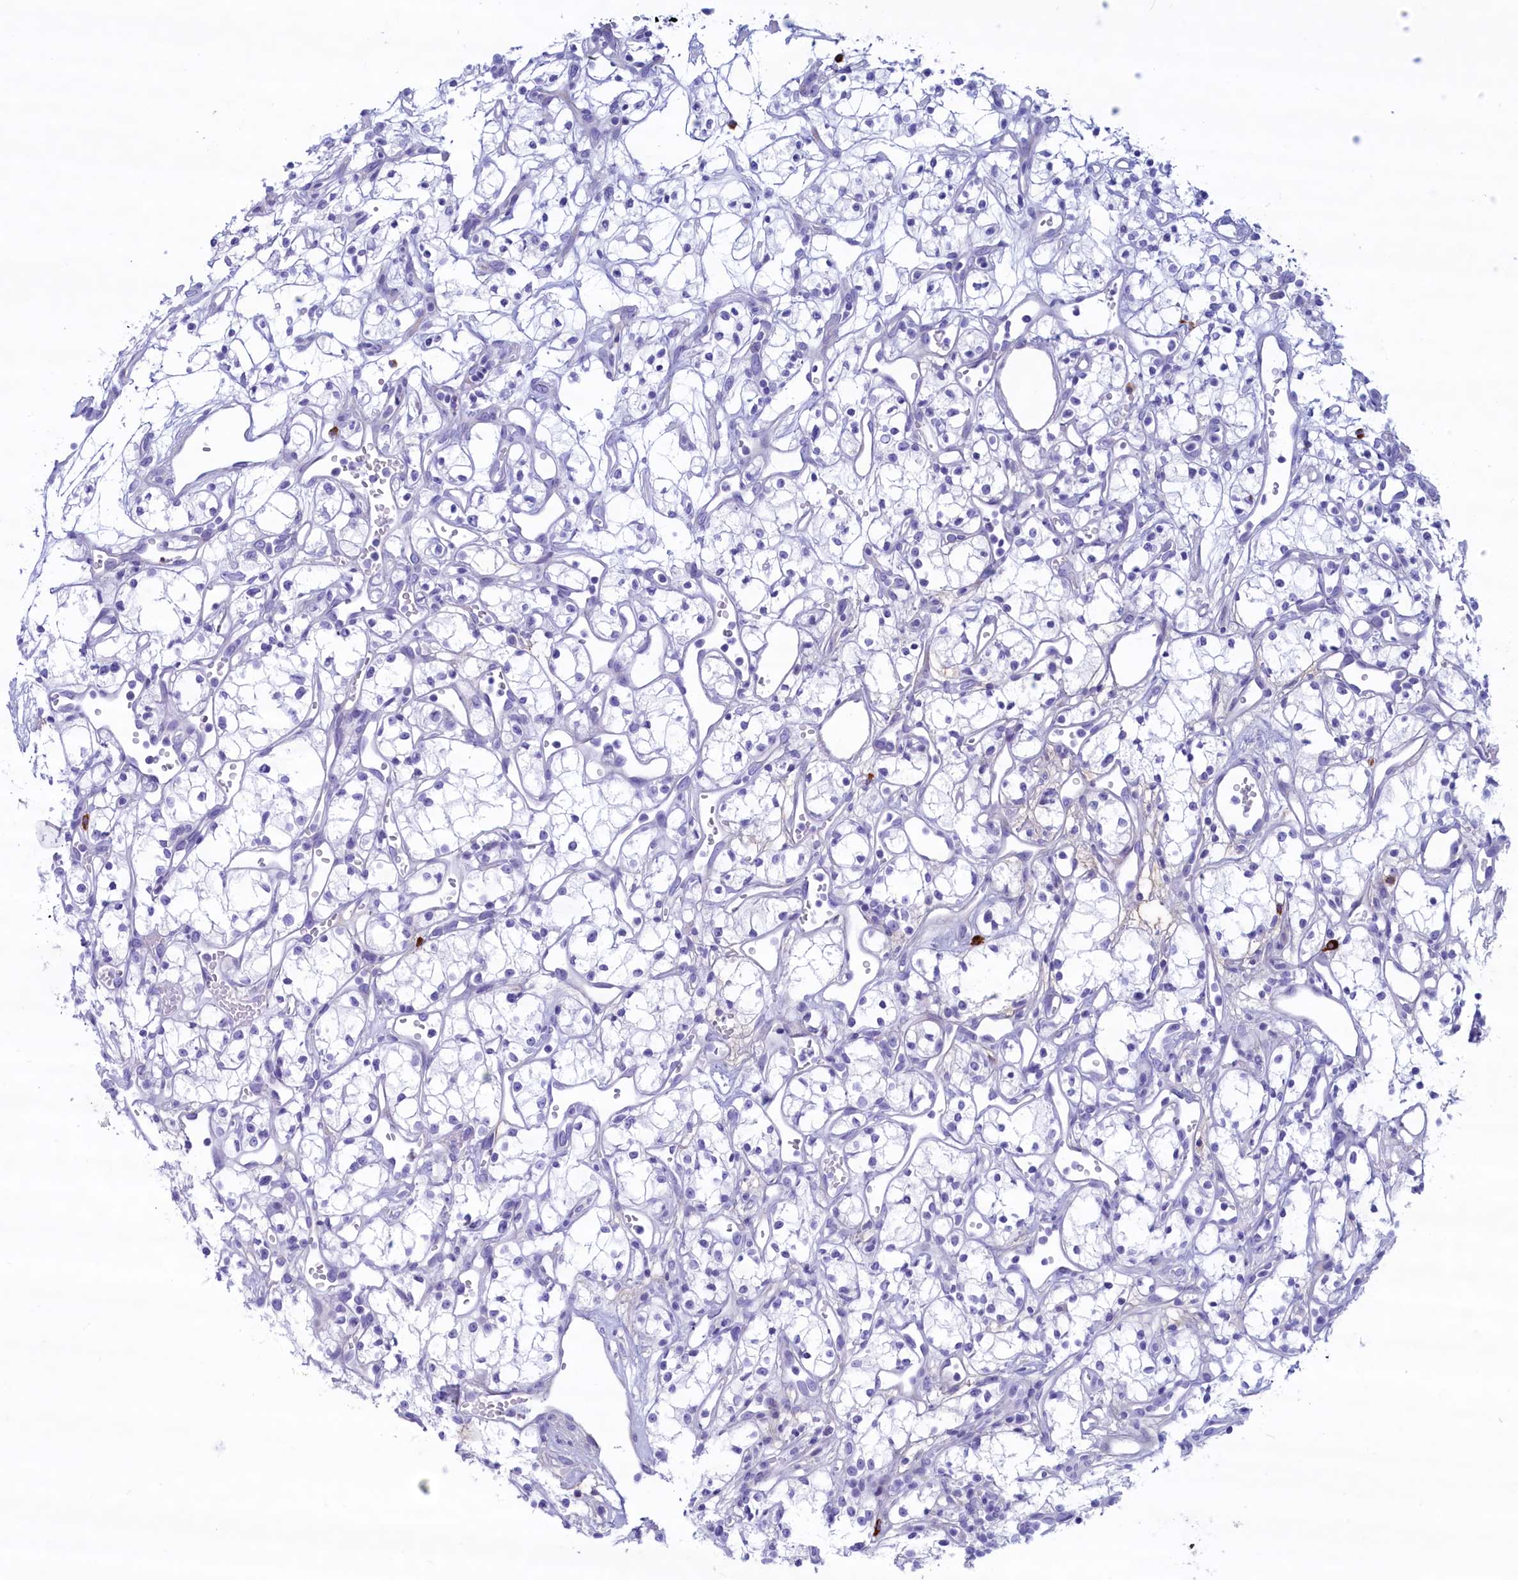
{"staining": {"intensity": "negative", "quantity": "none", "location": "none"}, "tissue": "renal cancer", "cell_type": "Tumor cells", "image_type": "cancer", "snomed": [{"axis": "morphology", "description": "Adenocarcinoma, NOS"}, {"axis": "topography", "description": "Kidney"}], "caption": "DAB (3,3'-diaminobenzidine) immunohistochemical staining of renal adenocarcinoma reveals no significant staining in tumor cells. (DAB (3,3'-diaminobenzidine) immunohistochemistry (IHC) with hematoxylin counter stain).", "gene": "MPV17L2", "patient": {"sex": "male", "age": 59}}